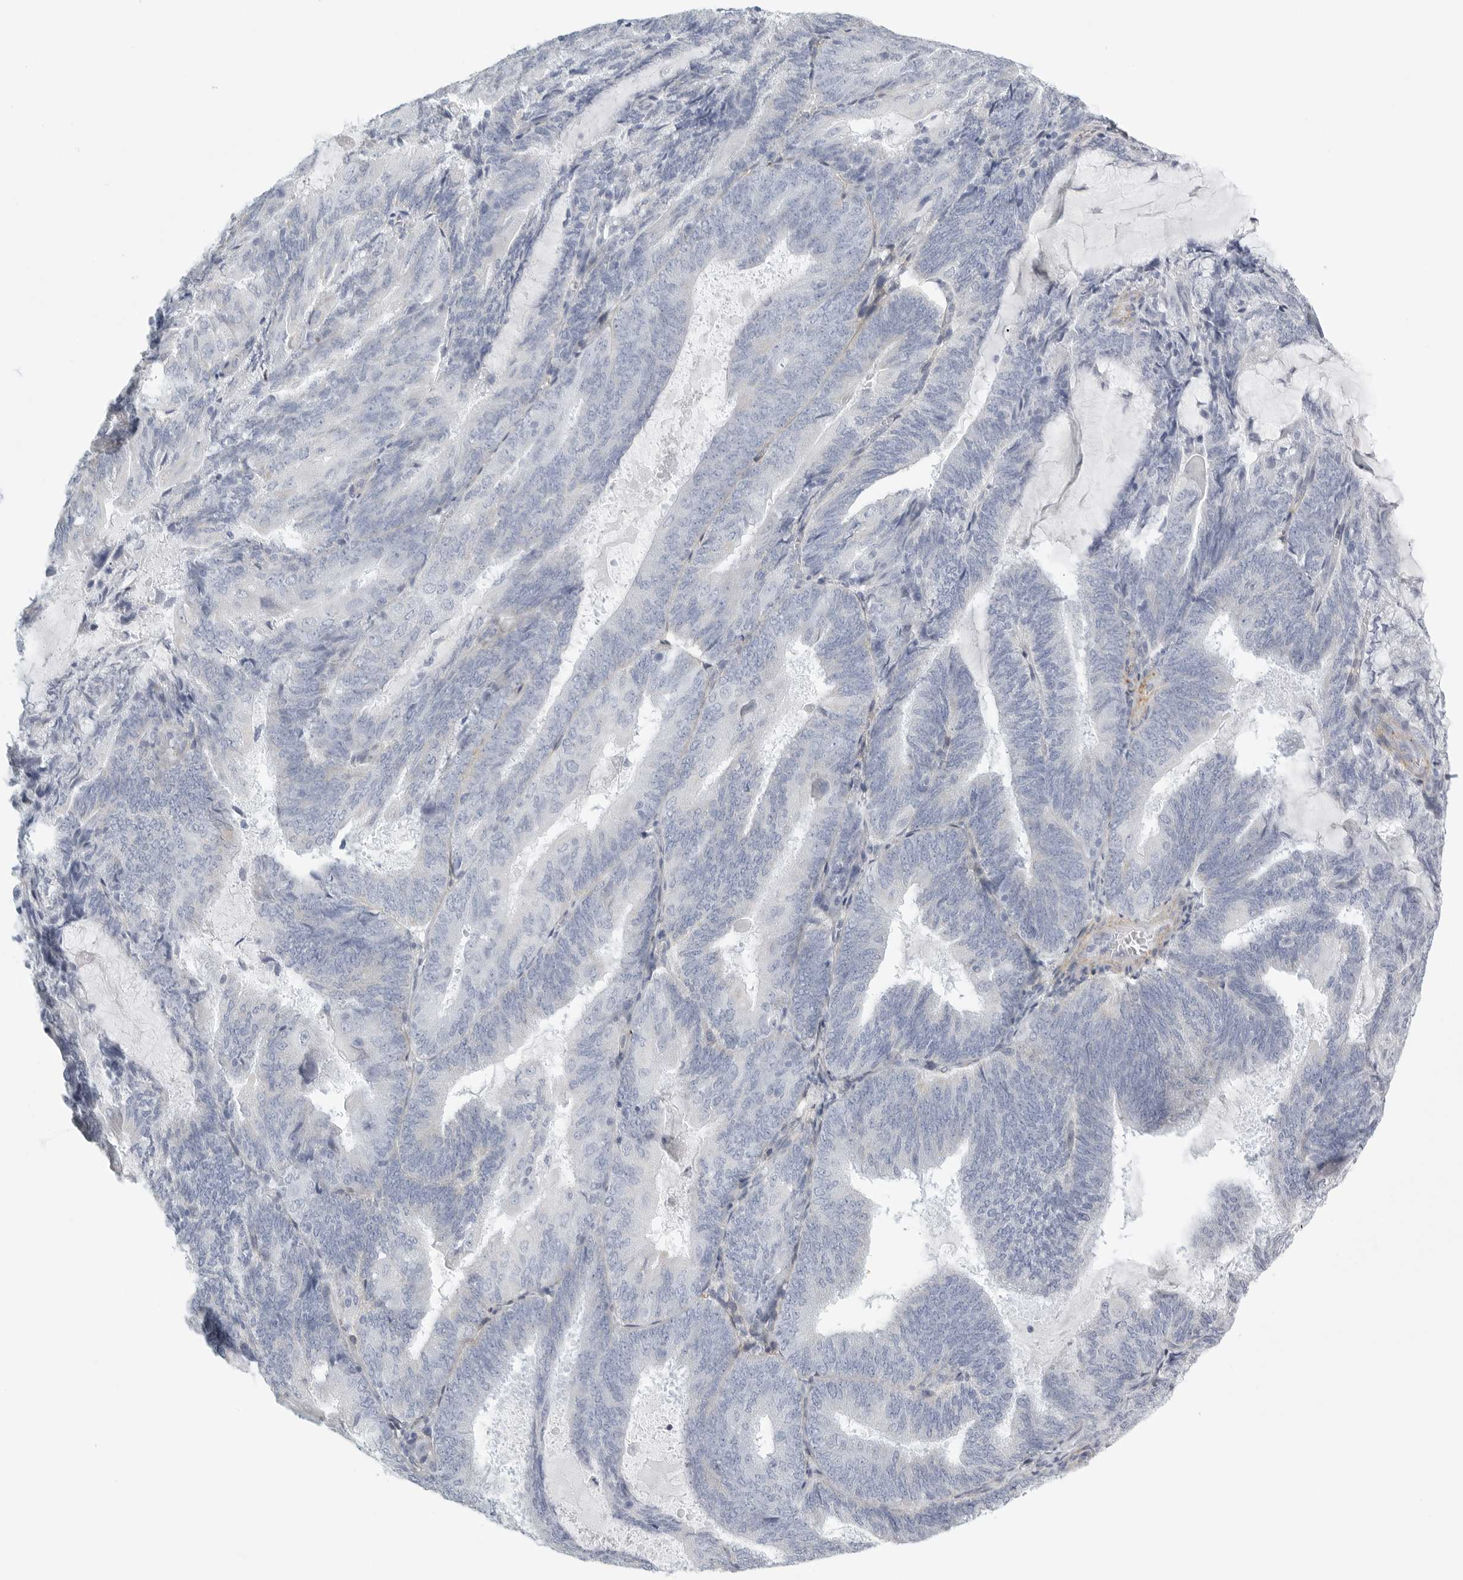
{"staining": {"intensity": "negative", "quantity": "none", "location": "none"}, "tissue": "endometrial cancer", "cell_type": "Tumor cells", "image_type": "cancer", "snomed": [{"axis": "morphology", "description": "Adenocarcinoma, NOS"}, {"axis": "topography", "description": "Endometrium"}], "caption": "Immunohistochemical staining of endometrial adenocarcinoma displays no significant staining in tumor cells.", "gene": "TNR", "patient": {"sex": "female", "age": 81}}